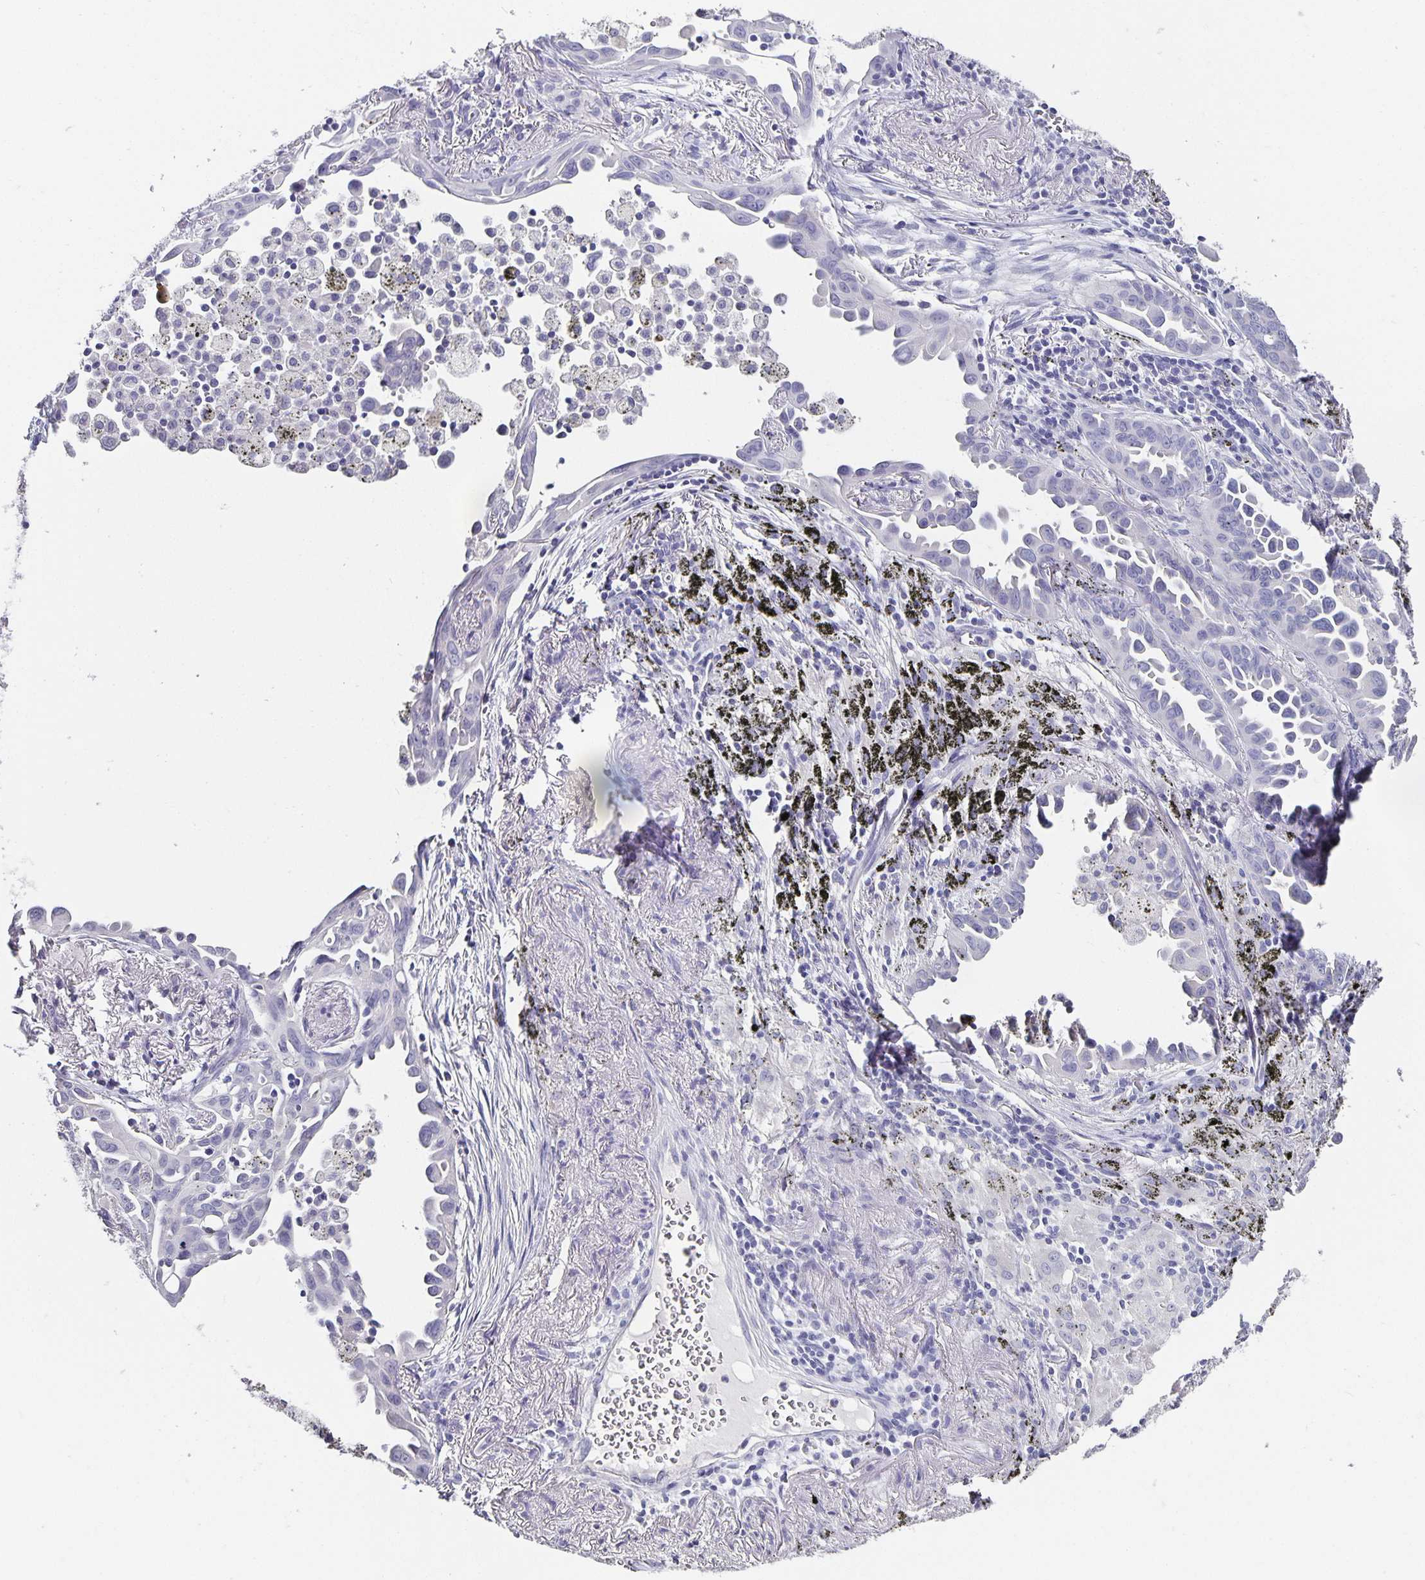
{"staining": {"intensity": "negative", "quantity": "none", "location": "none"}, "tissue": "lung cancer", "cell_type": "Tumor cells", "image_type": "cancer", "snomed": [{"axis": "morphology", "description": "Adenocarcinoma, NOS"}, {"axis": "topography", "description": "Lung"}], "caption": "A high-resolution micrograph shows immunohistochemistry staining of lung adenocarcinoma, which demonstrates no significant positivity in tumor cells.", "gene": "CHGA", "patient": {"sex": "male", "age": 68}}